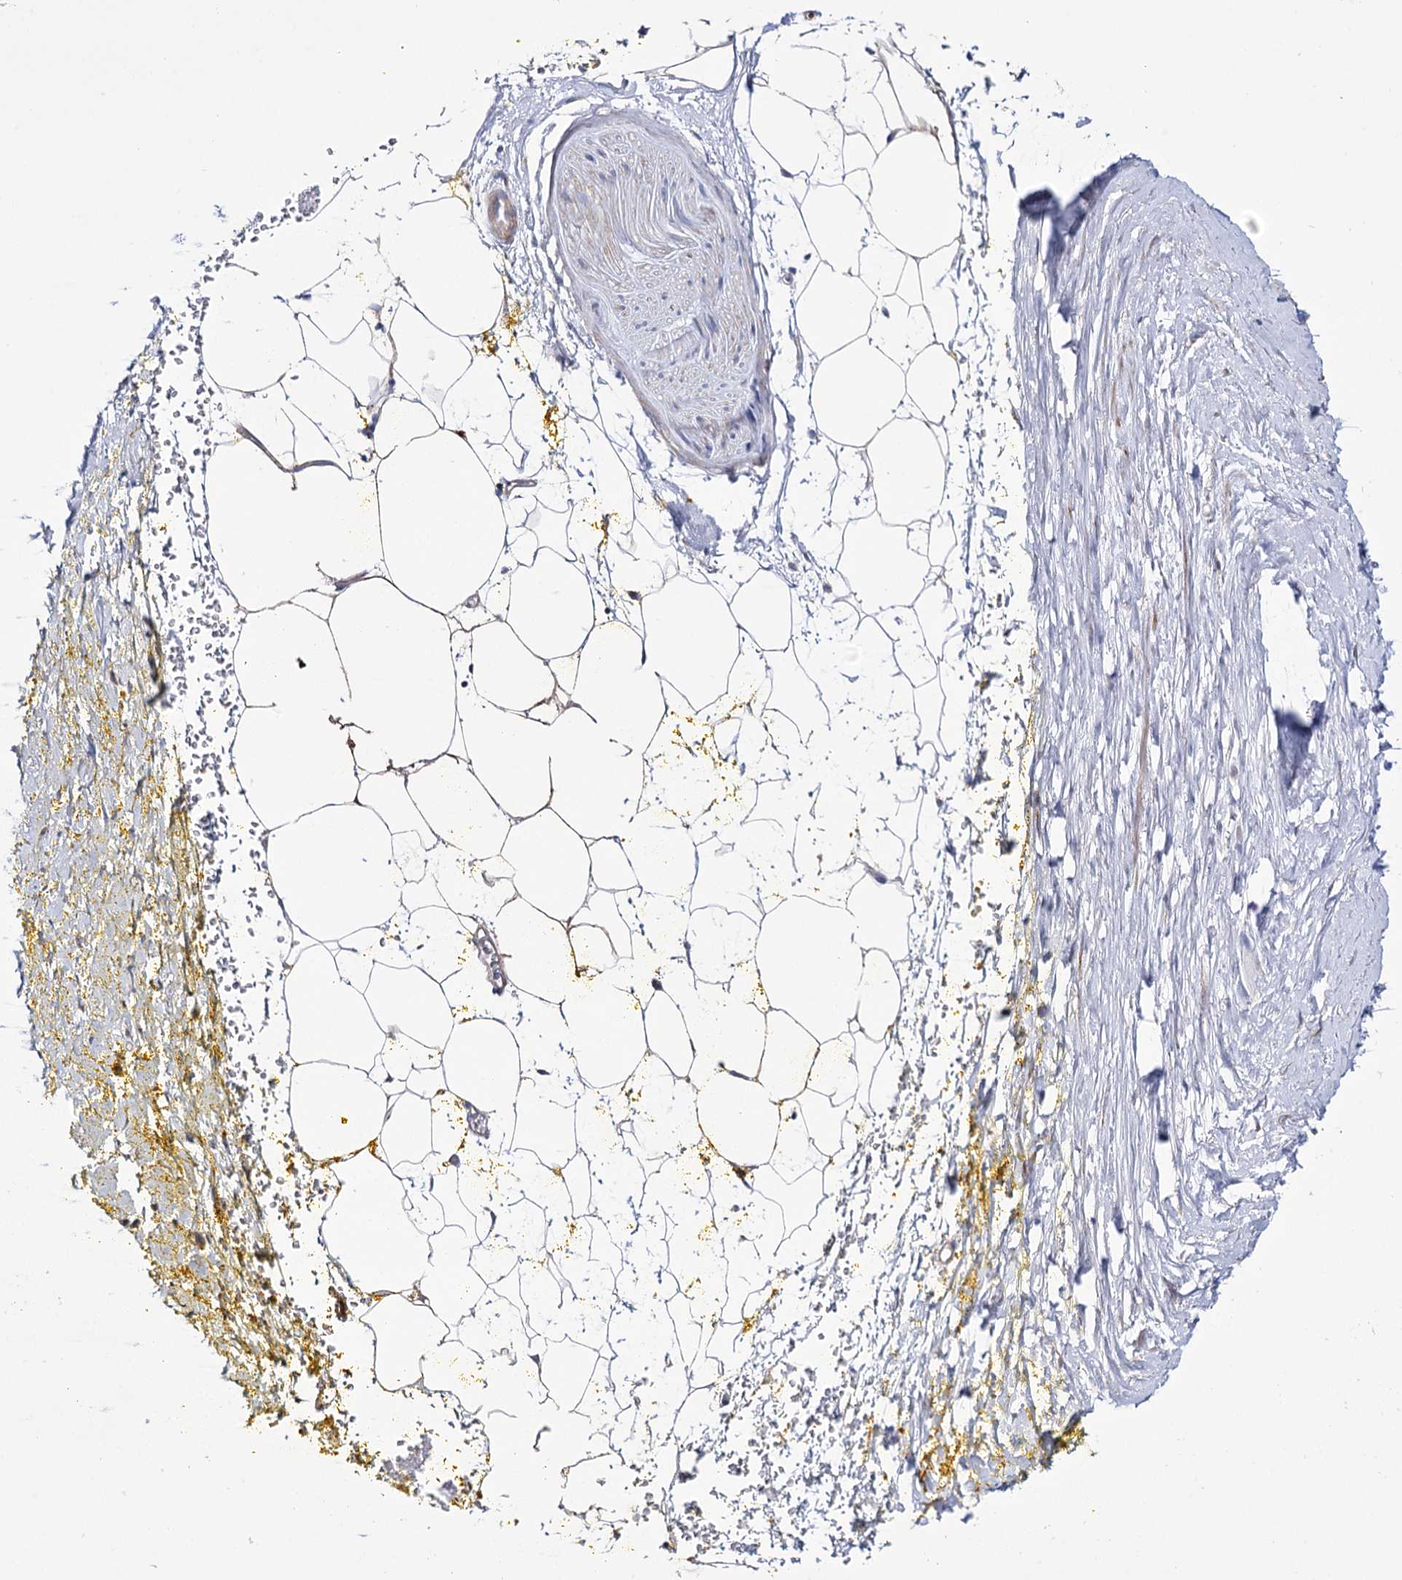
{"staining": {"intensity": "negative", "quantity": "none", "location": "none"}, "tissue": "adipose tissue", "cell_type": "Adipocytes", "image_type": "normal", "snomed": [{"axis": "morphology", "description": "Normal tissue, NOS"}, {"axis": "morphology", "description": "Adenocarcinoma, Low grade"}, {"axis": "topography", "description": "Prostate"}, {"axis": "topography", "description": "Peripheral nerve tissue"}], "caption": "Immunohistochemistry (IHC) of normal human adipose tissue demonstrates no staining in adipocytes. (Stains: DAB (3,3'-diaminobenzidine) immunohistochemistry with hematoxylin counter stain, Microscopy: brightfield microscopy at high magnification).", "gene": "METTL5", "patient": {"sex": "male", "age": 63}}